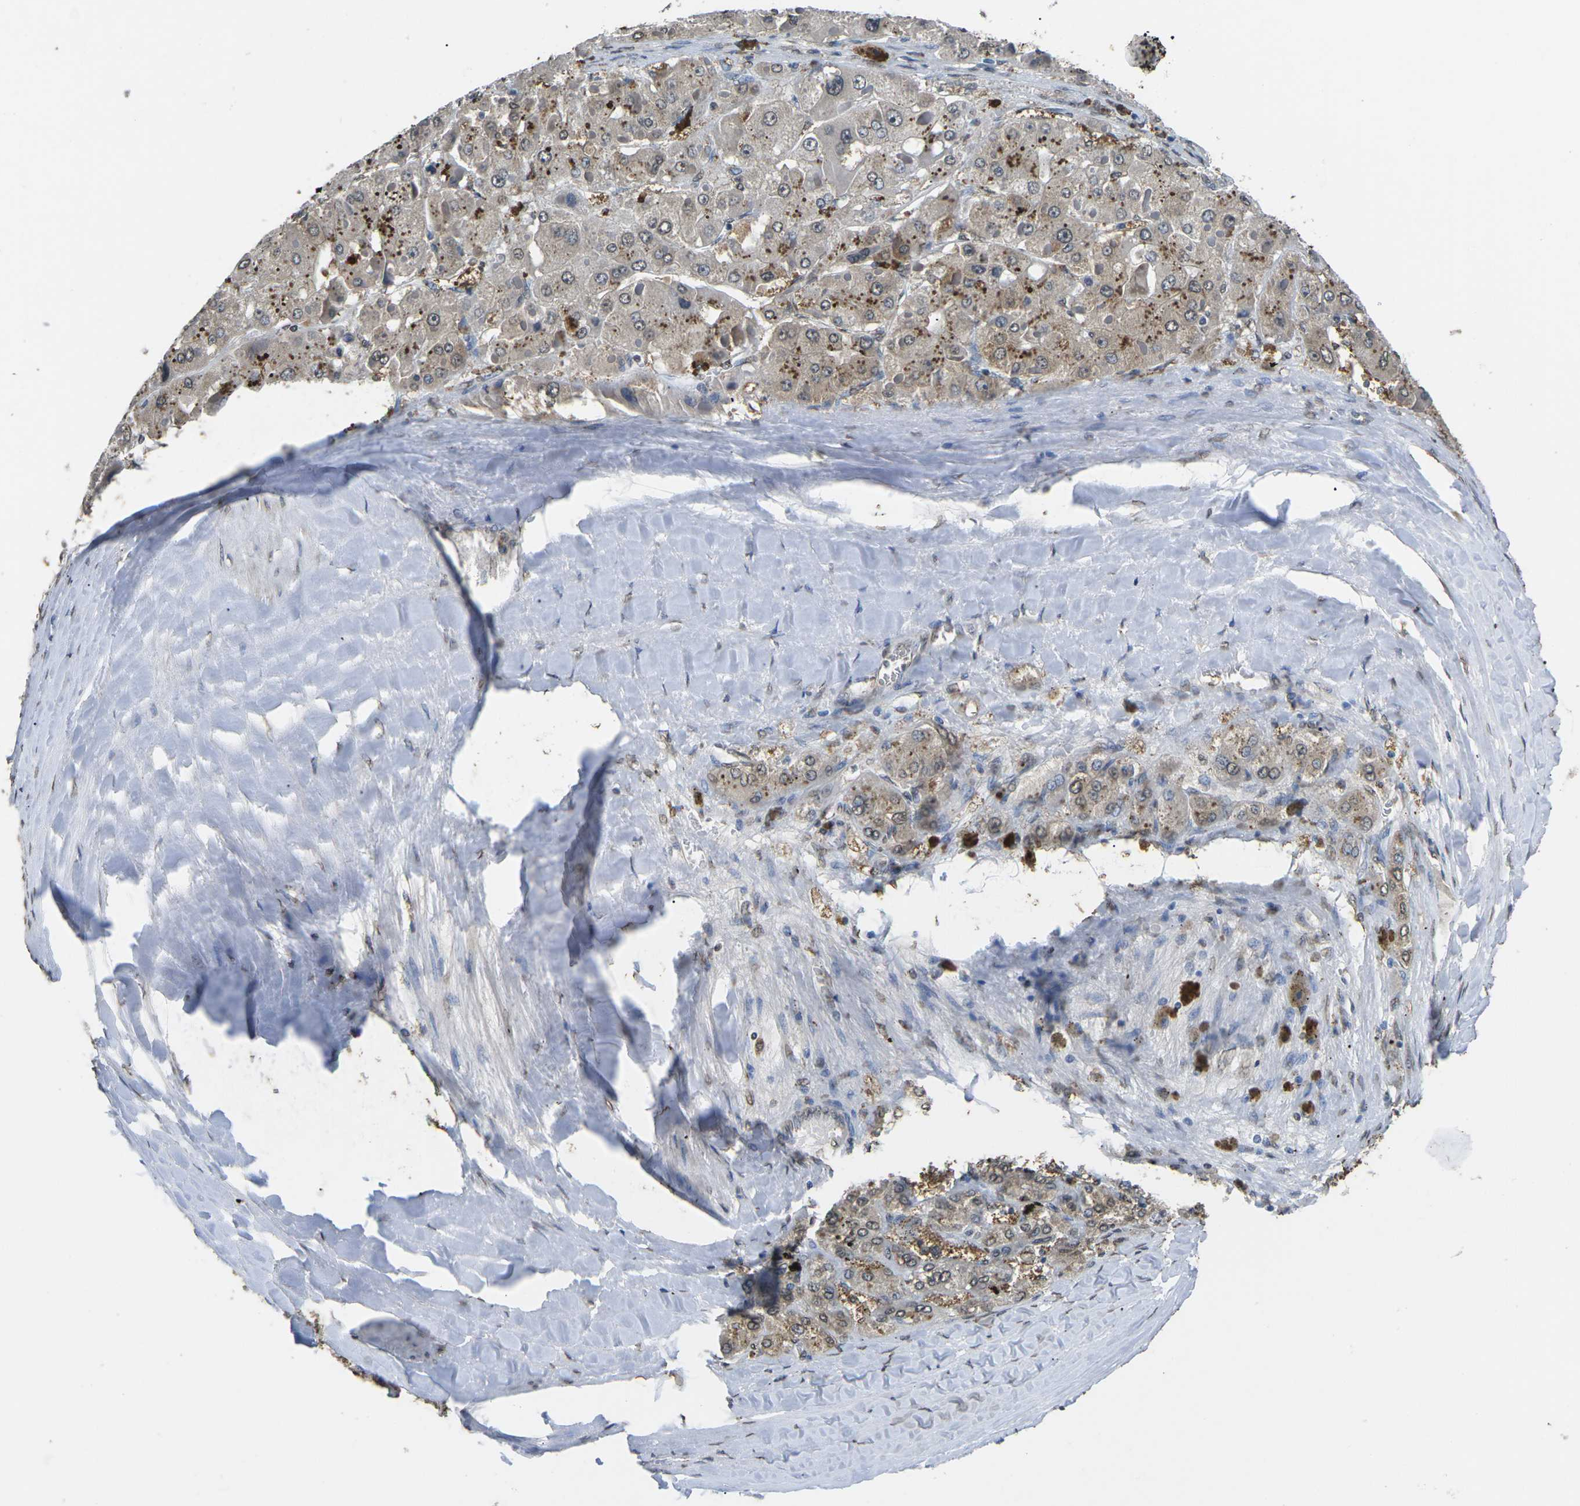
{"staining": {"intensity": "moderate", "quantity": "<25%", "location": "cytoplasmic/membranous"}, "tissue": "liver cancer", "cell_type": "Tumor cells", "image_type": "cancer", "snomed": [{"axis": "morphology", "description": "Carcinoma, Hepatocellular, NOS"}, {"axis": "topography", "description": "Liver"}], "caption": "Hepatocellular carcinoma (liver) stained with immunohistochemistry displays moderate cytoplasmic/membranous expression in about <25% of tumor cells. The staining was performed using DAB (3,3'-diaminobenzidine), with brown indicating positive protein expression. Nuclei are stained blue with hematoxylin.", "gene": "SCNN1B", "patient": {"sex": "female", "age": 73}}